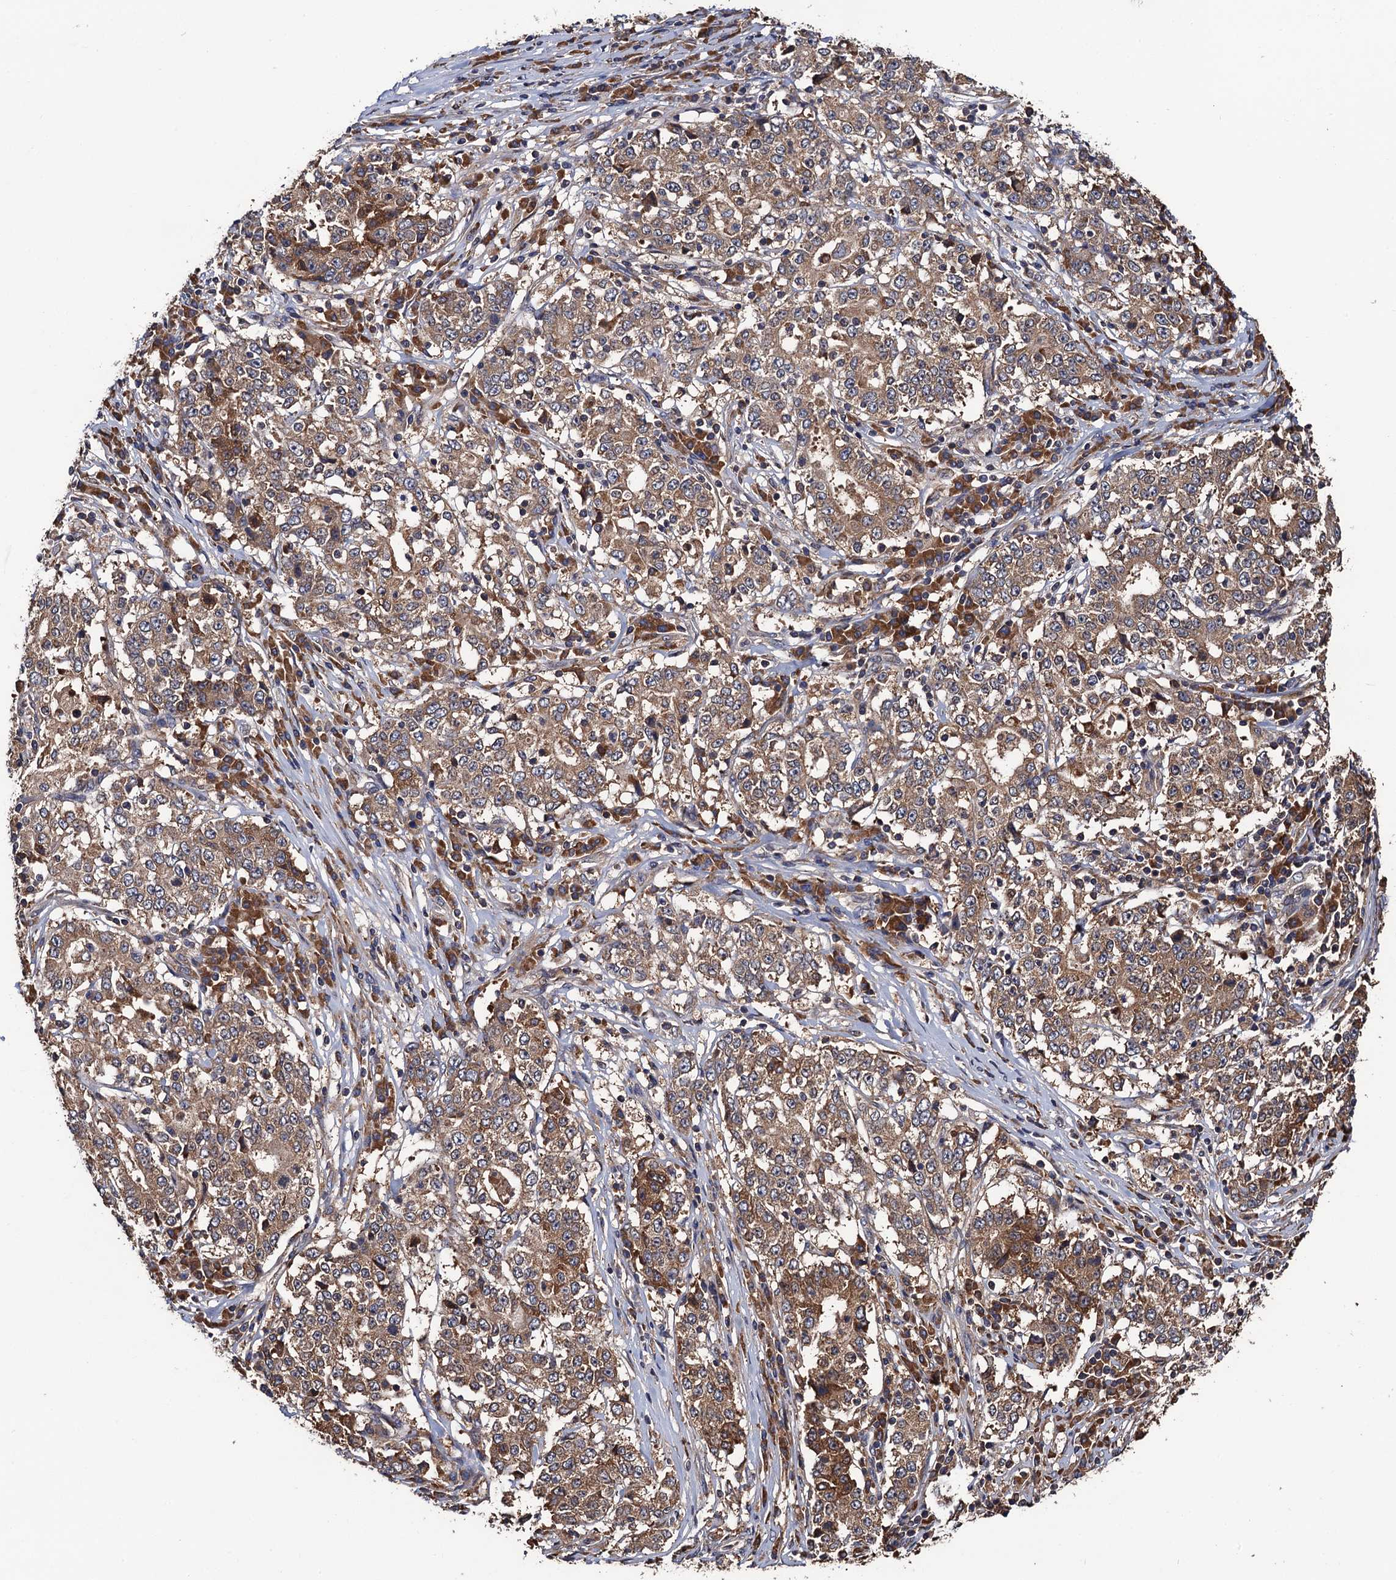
{"staining": {"intensity": "moderate", "quantity": ">75%", "location": "cytoplasmic/membranous"}, "tissue": "stomach cancer", "cell_type": "Tumor cells", "image_type": "cancer", "snomed": [{"axis": "morphology", "description": "Adenocarcinoma, NOS"}, {"axis": "topography", "description": "Stomach"}], "caption": "Tumor cells display moderate cytoplasmic/membranous staining in about >75% of cells in adenocarcinoma (stomach).", "gene": "RGS11", "patient": {"sex": "male", "age": 59}}